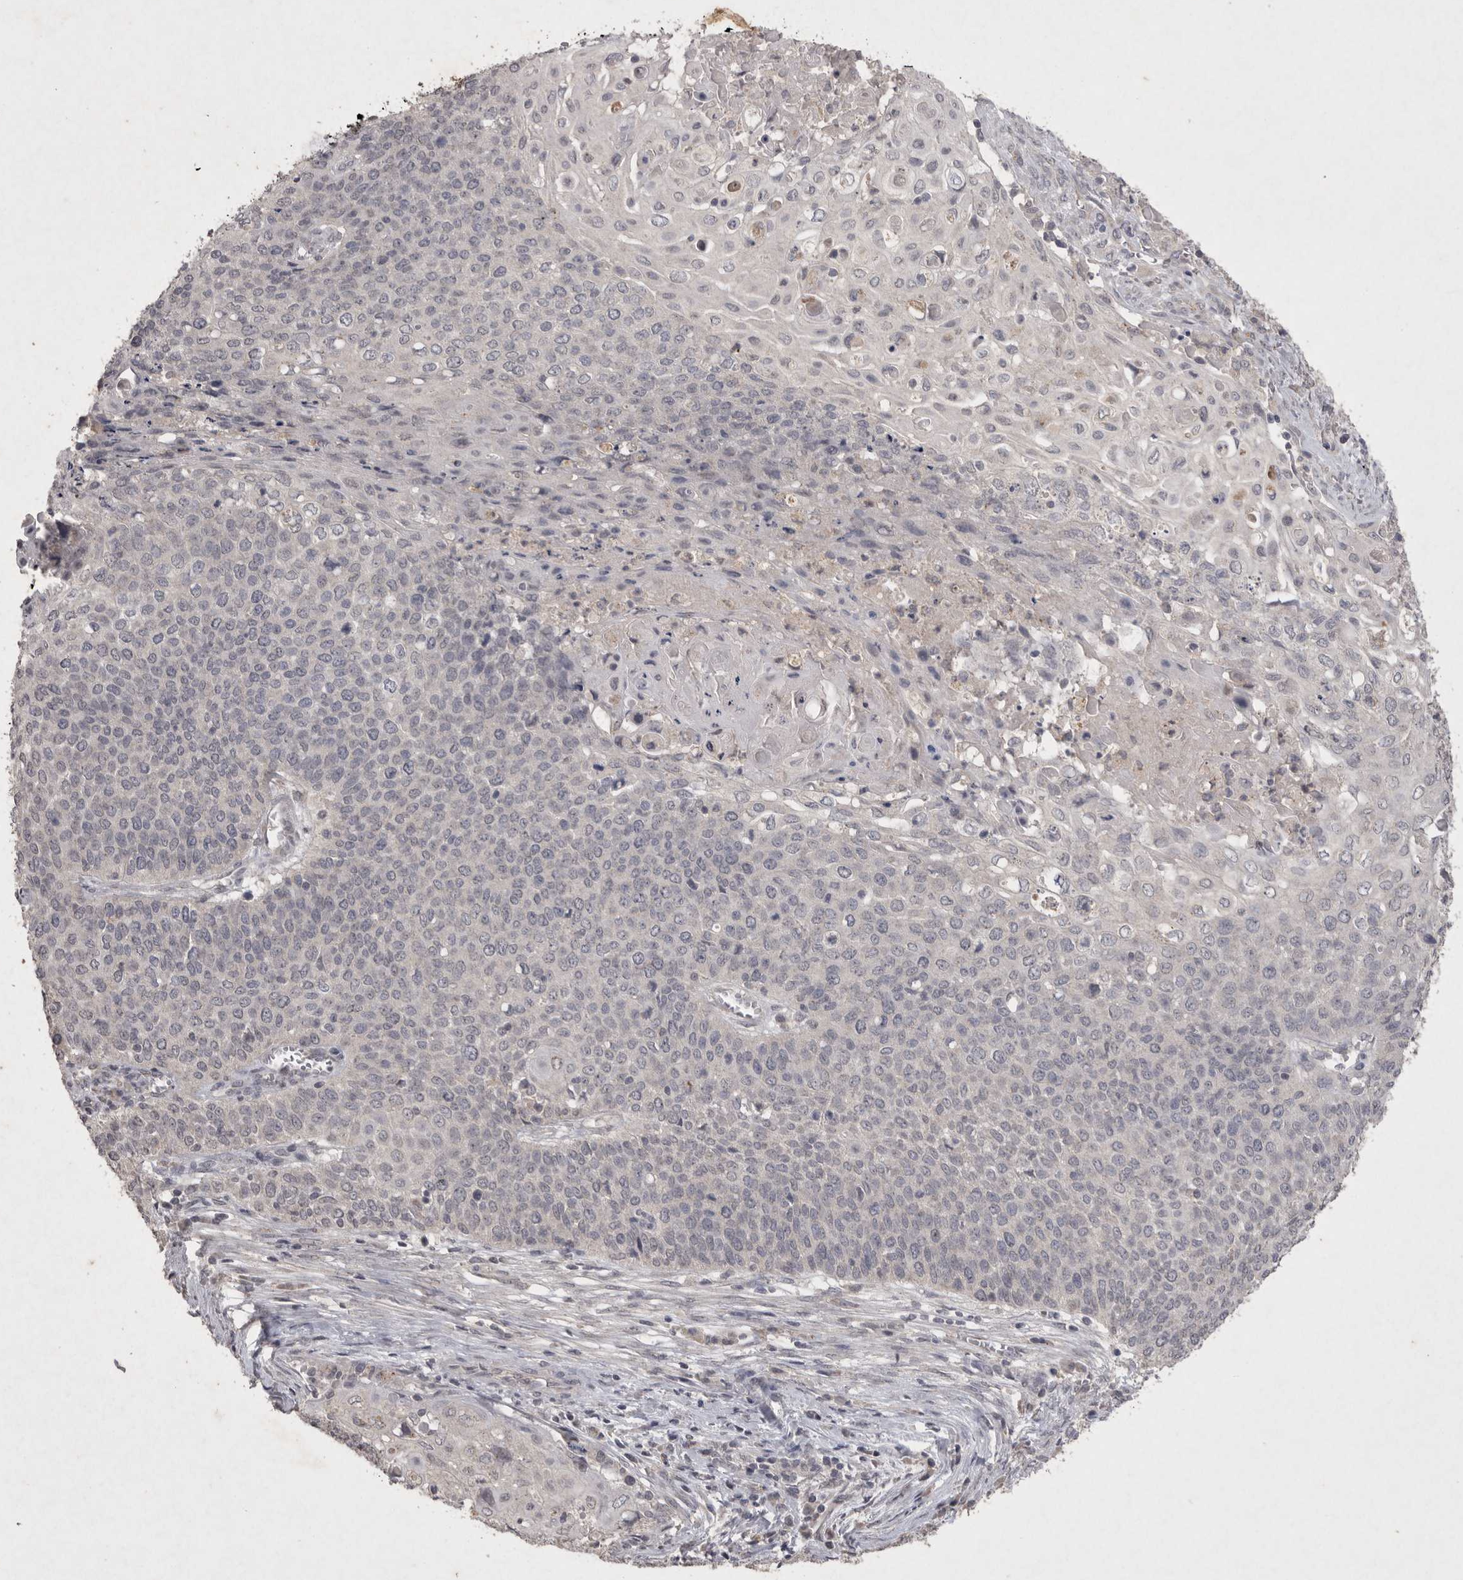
{"staining": {"intensity": "negative", "quantity": "none", "location": "none"}, "tissue": "cervical cancer", "cell_type": "Tumor cells", "image_type": "cancer", "snomed": [{"axis": "morphology", "description": "Squamous cell carcinoma, NOS"}, {"axis": "topography", "description": "Cervix"}], "caption": "The immunohistochemistry histopathology image has no significant expression in tumor cells of cervical squamous cell carcinoma tissue.", "gene": "APLNR", "patient": {"sex": "female", "age": 39}}